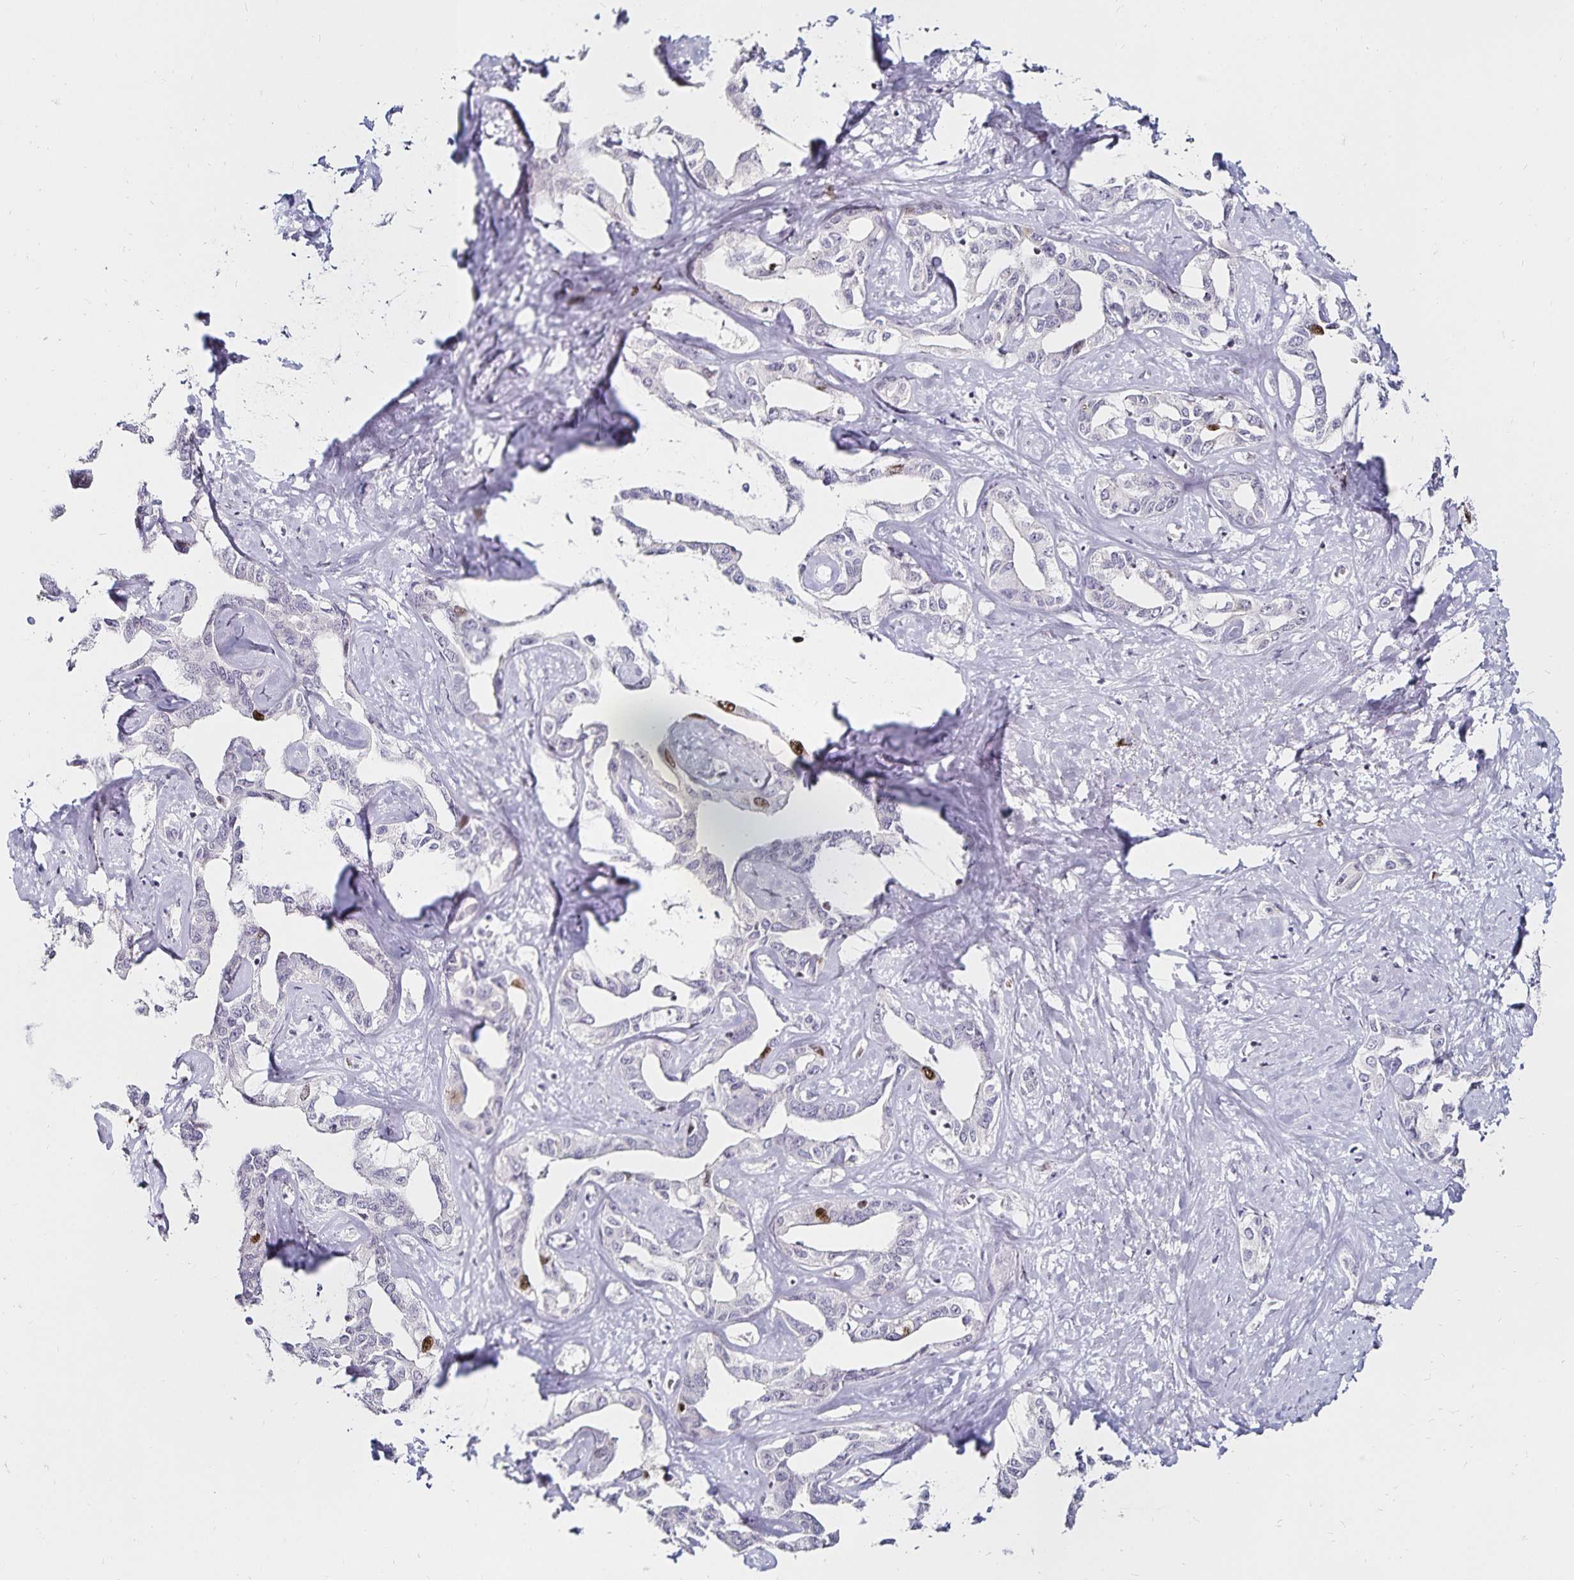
{"staining": {"intensity": "strong", "quantity": "<25%", "location": "nuclear"}, "tissue": "liver cancer", "cell_type": "Tumor cells", "image_type": "cancer", "snomed": [{"axis": "morphology", "description": "Cholangiocarcinoma"}, {"axis": "topography", "description": "Liver"}], "caption": "A high-resolution photomicrograph shows immunohistochemistry staining of liver cancer (cholangiocarcinoma), which reveals strong nuclear positivity in about <25% of tumor cells.", "gene": "ANLN", "patient": {"sex": "male", "age": 59}}